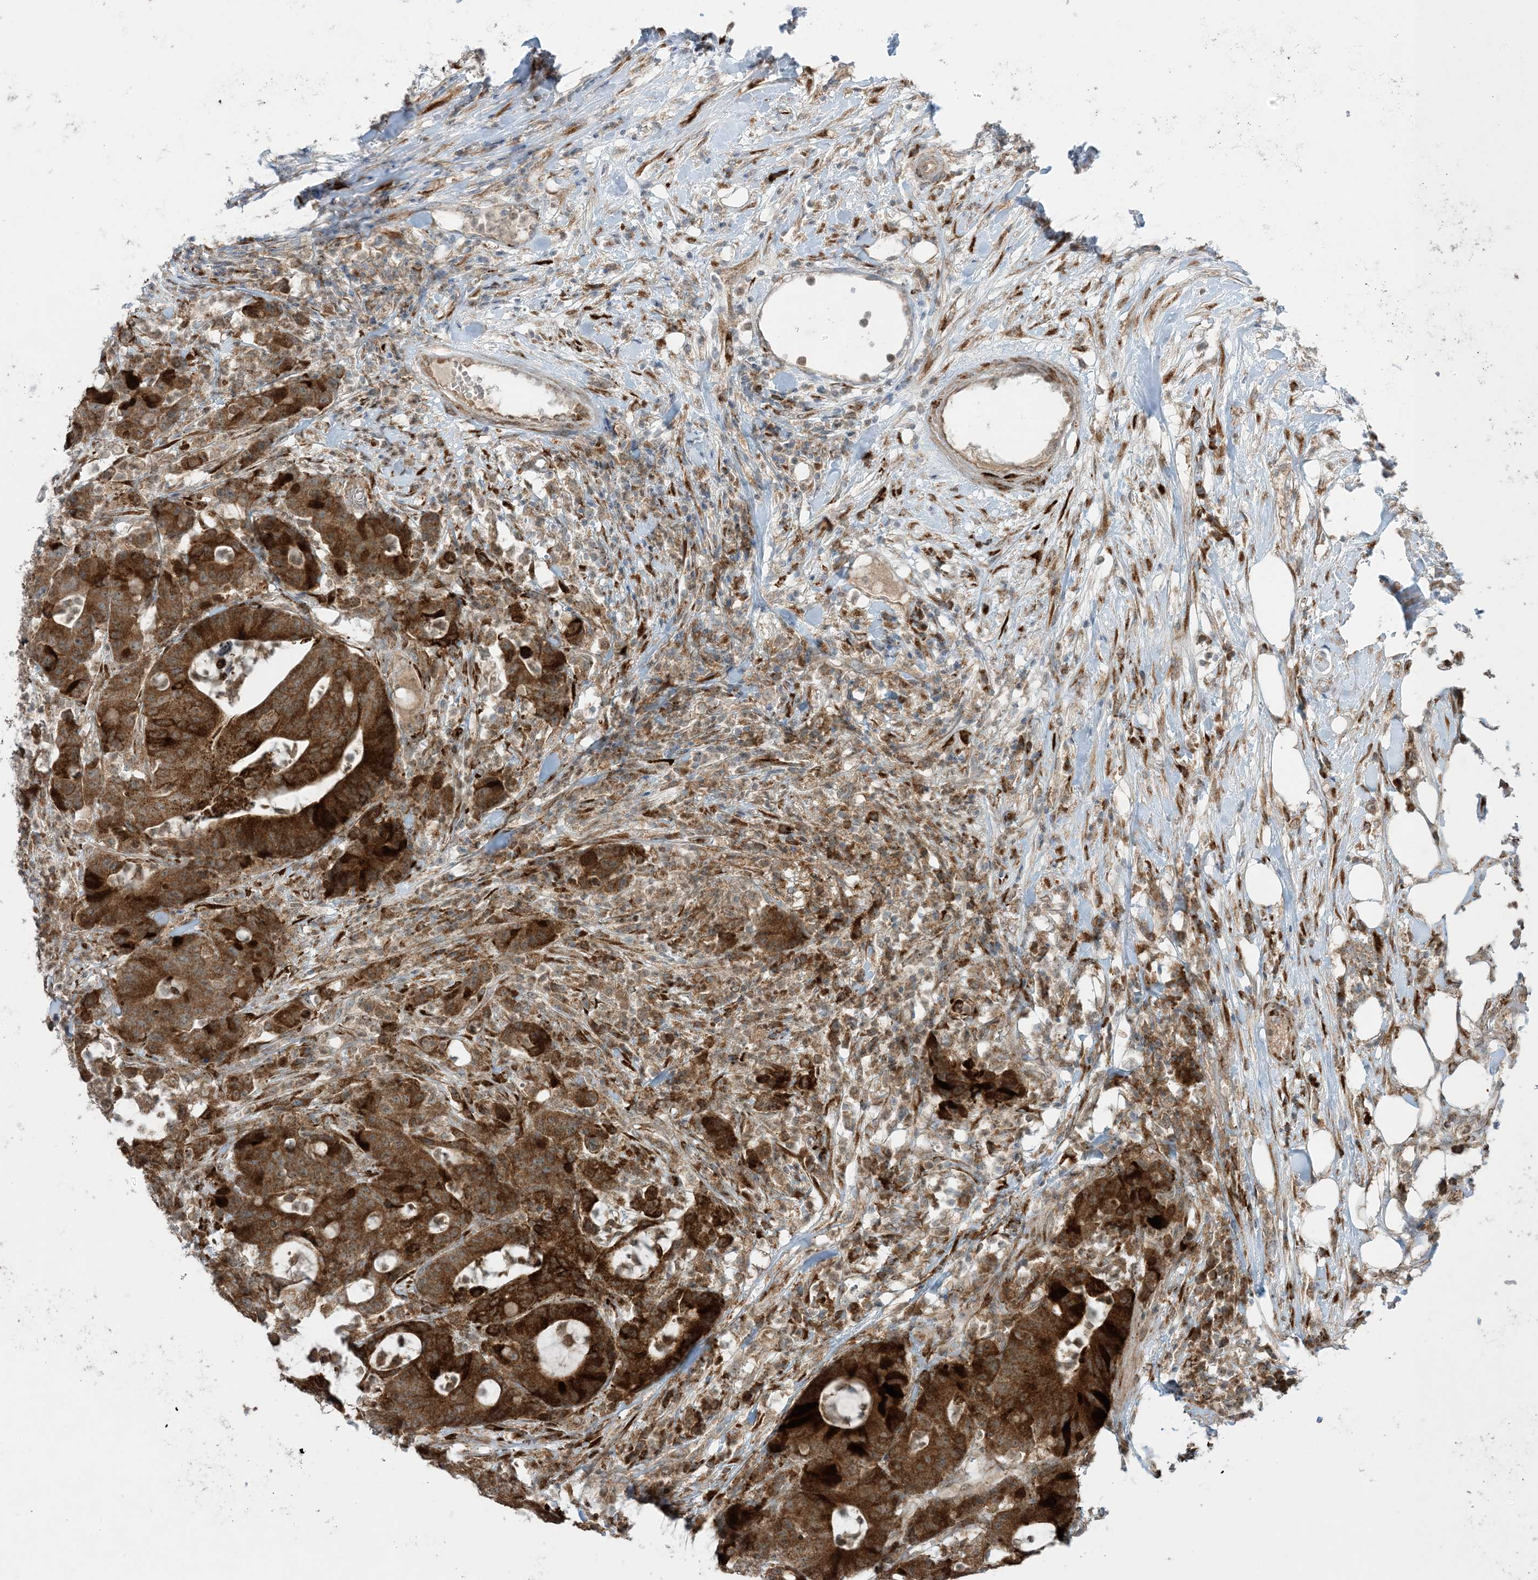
{"staining": {"intensity": "strong", "quantity": ">75%", "location": "cytoplasmic/membranous"}, "tissue": "colorectal cancer", "cell_type": "Tumor cells", "image_type": "cancer", "snomed": [{"axis": "morphology", "description": "Adenocarcinoma, NOS"}, {"axis": "topography", "description": "Colon"}], "caption": "A brown stain labels strong cytoplasmic/membranous staining of a protein in colorectal adenocarcinoma tumor cells. The staining is performed using DAB brown chromogen to label protein expression. The nuclei are counter-stained blue using hematoxylin.", "gene": "ODC1", "patient": {"sex": "female", "age": 84}}